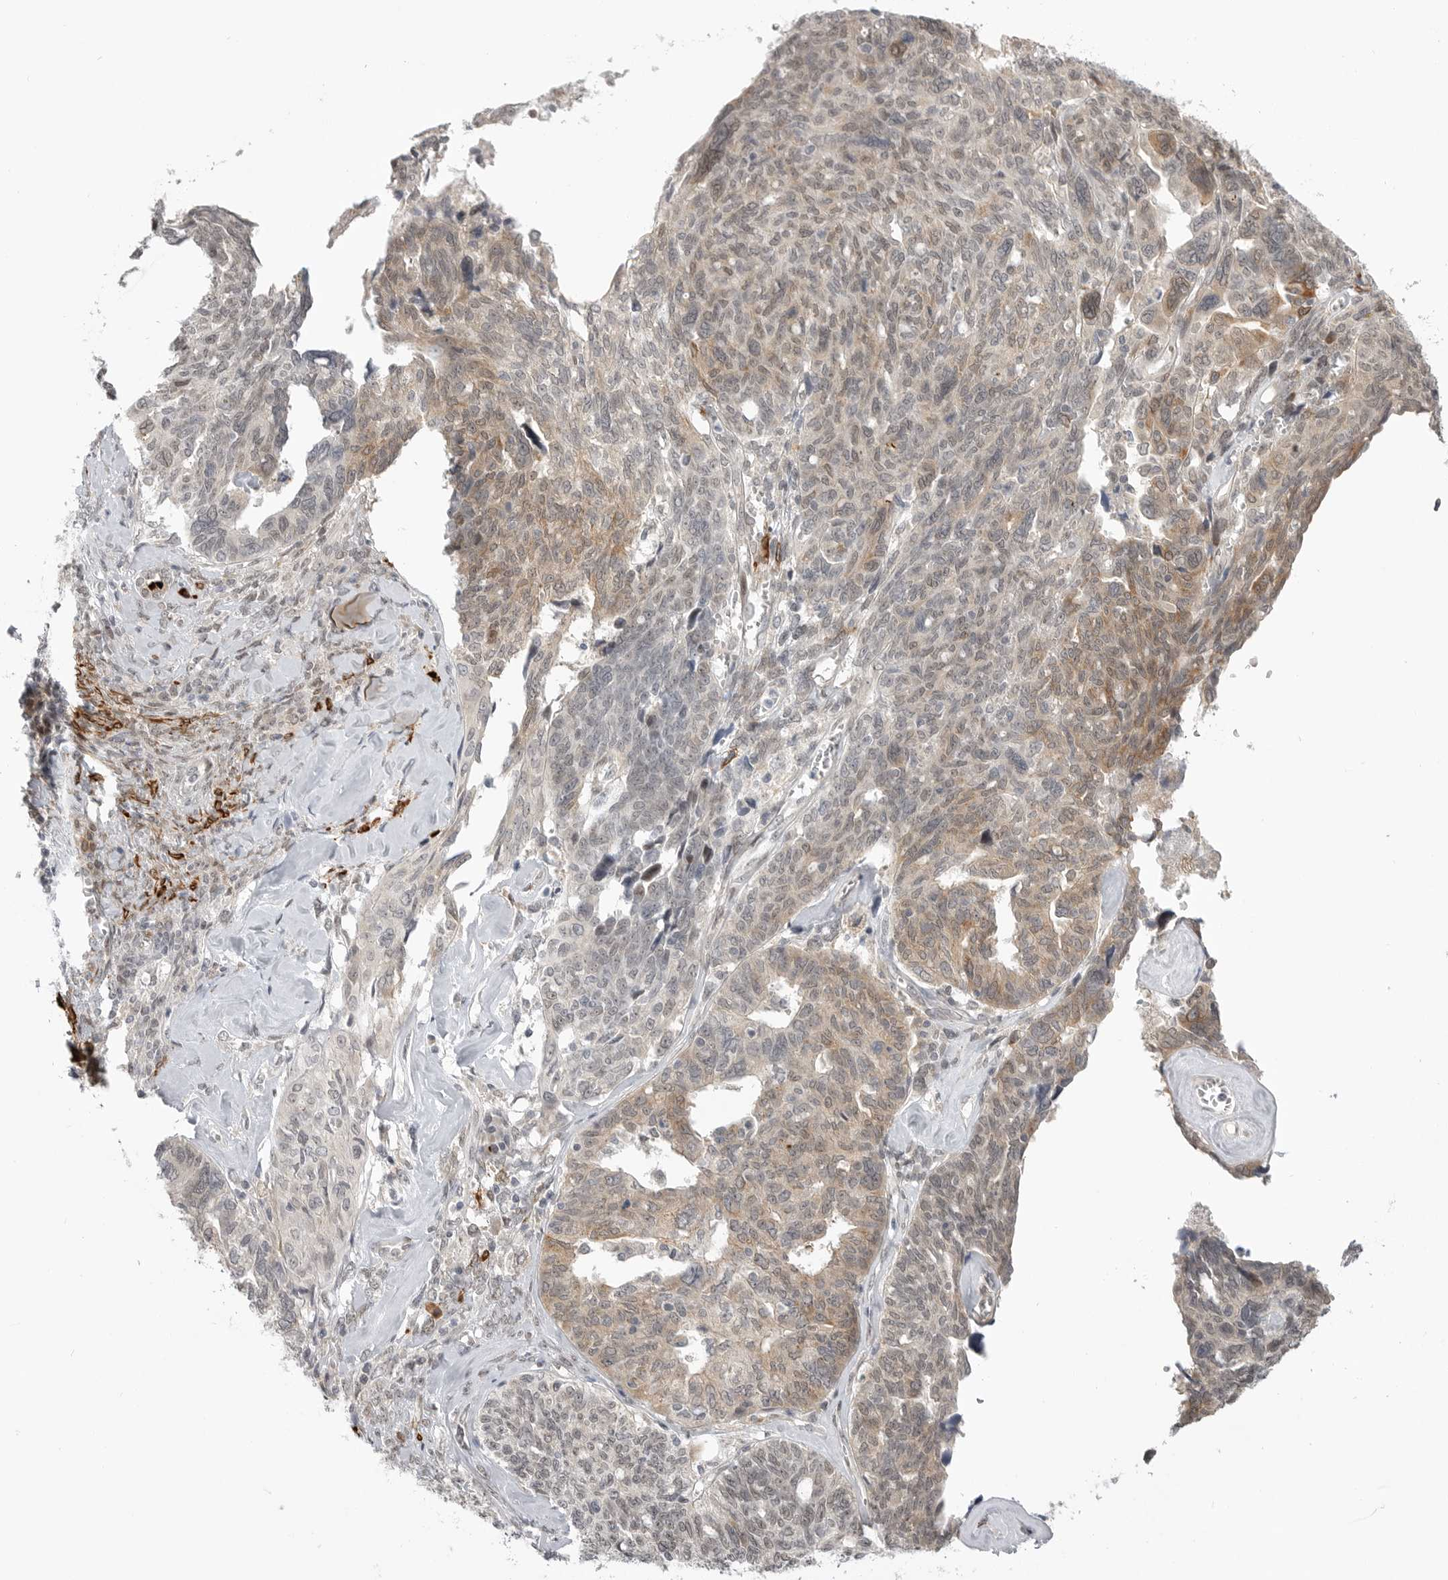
{"staining": {"intensity": "weak", "quantity": ">75%", "location": "cytoplasmic/membranous,nuclear"}, "tissue": "ovarian cancer", "cell_type": "Tumor cells", "image_type": "cancer", "snomed": [{"axis": "morphology", "description": "Cystadenocarcinoma, serous, NOS"}, {"axis": "topography", "description": "Ovary"}], "caption": "An immunohistochemistry micrograph of neoplastic tissue is shown. Protein staining in brown shows weak cytoplasmic/membranous and nuclear positivity in ovarian serous cystadenocarcinoma within tumor cells.", "gene": "GGT6", "patient": {"sex": "female", "age": 79}}